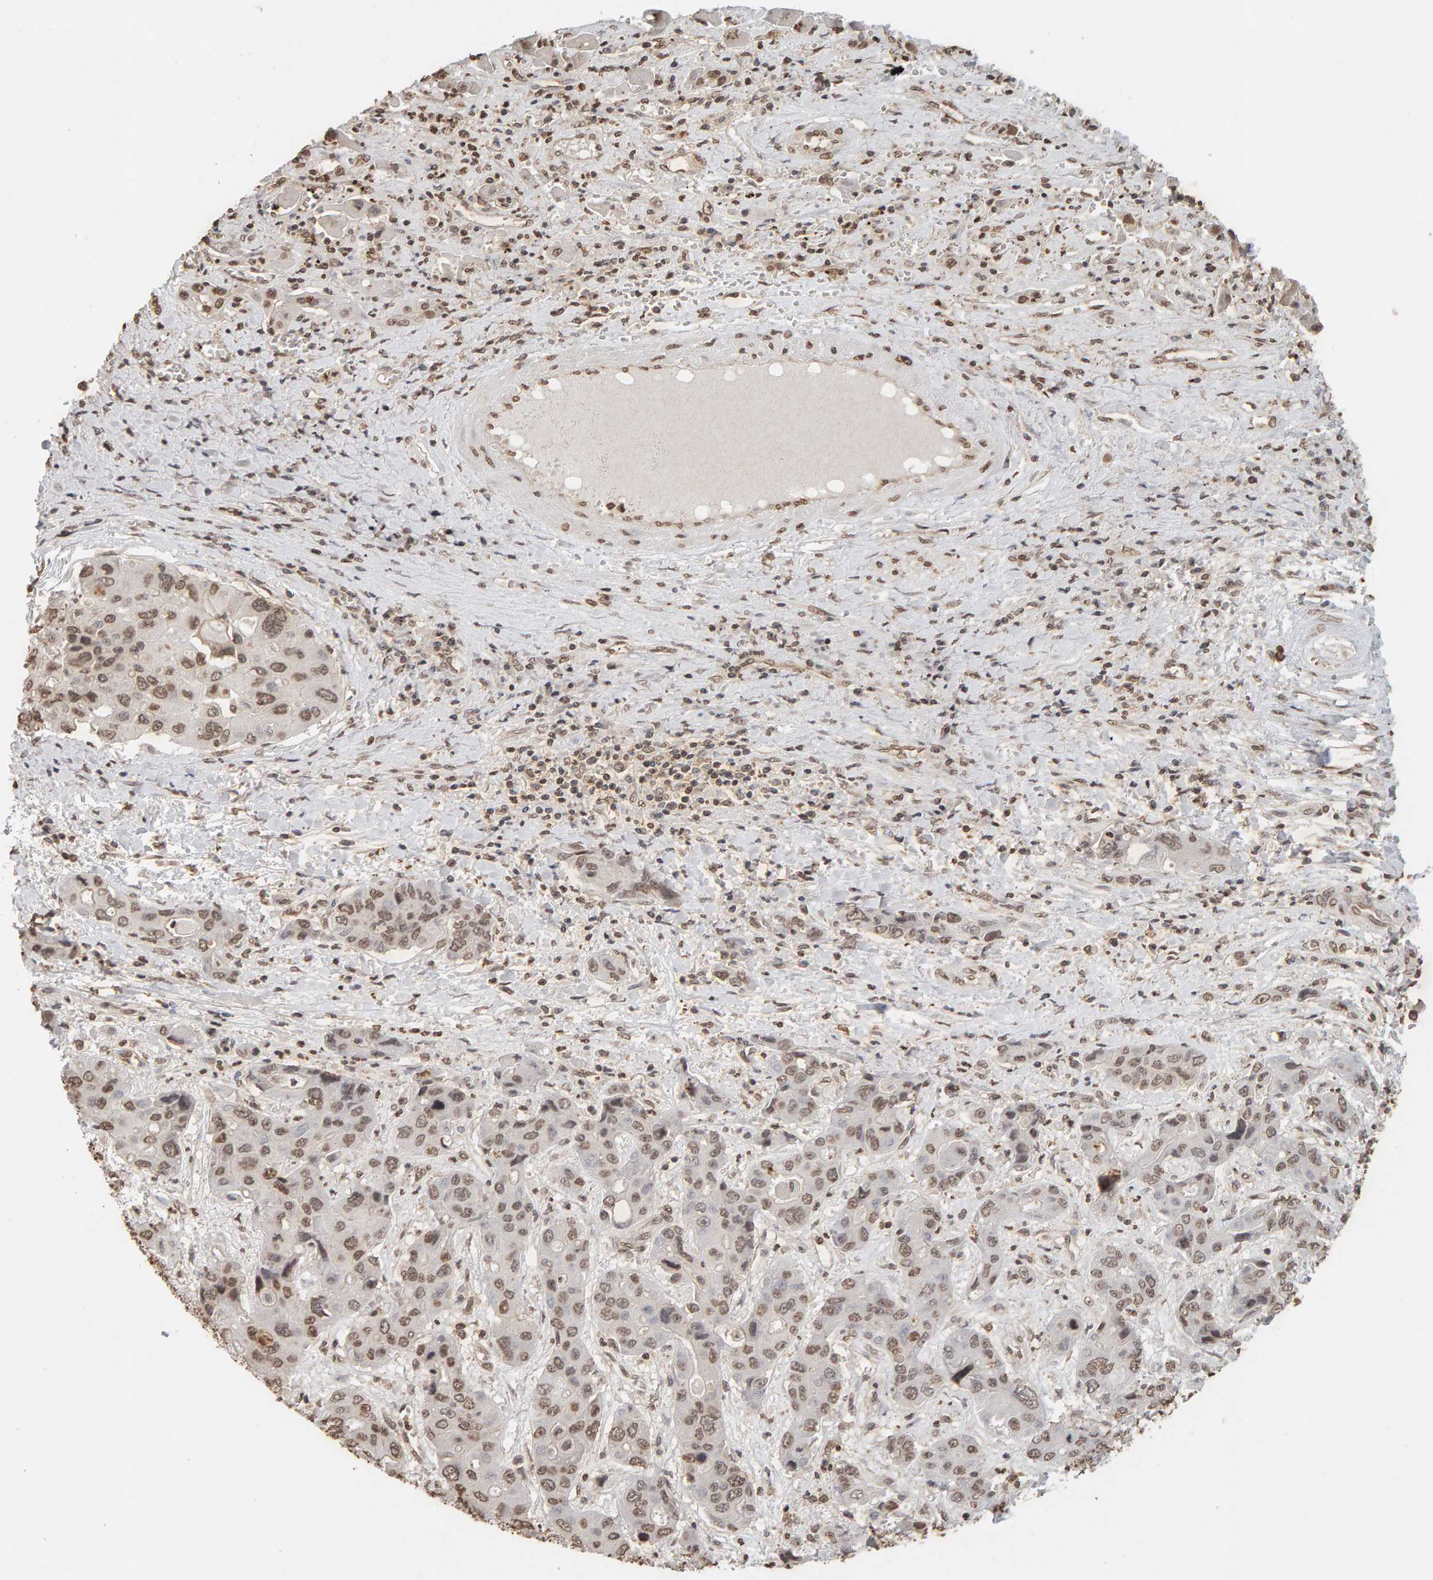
{"staining": {"intensity": "weak", "quantity": ">75%", "location": "nuclear"}, "tissue": "liver cancer", "cell_type": "Tumor cells", "image_type": "cancer", "snomed": [{"axis": "morphology", "description": "Cholangiocarcinoma"}, {"axis": "topography", "description": "Liver"}], "caption": "Immunohistochemistry of liver cholangiocarcinoma demonstrates low levels of weak nuclear positivity in approximately >75% of tumor cells. (IHC, brightfield microscopy, high magnification).", "gene": "DNAJB5", "patient": {"sex": "male", "age": 67}}